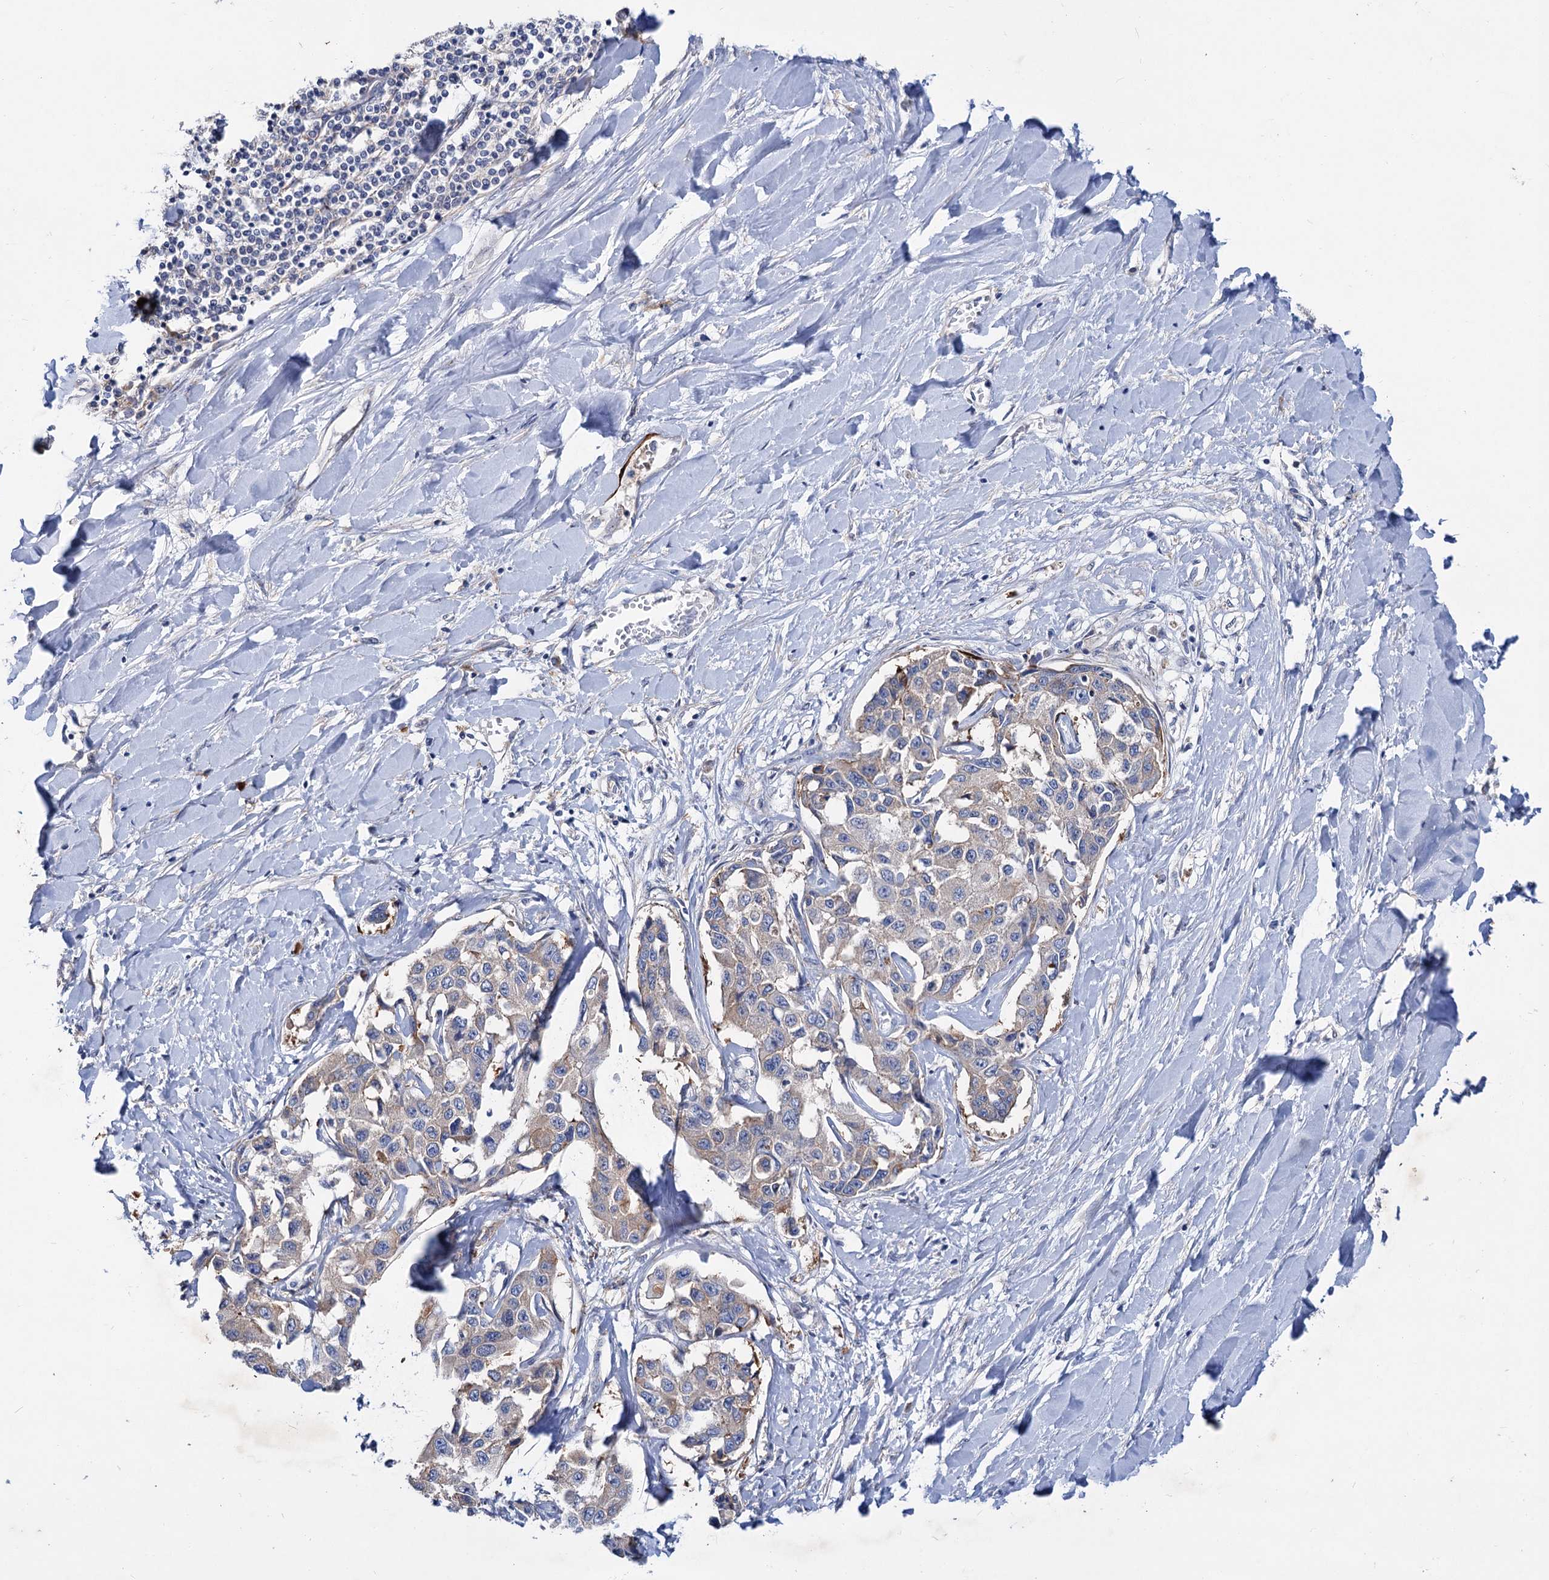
{"staining": {"intensity": "negative", "quantity": "none", "location": "none"}, "tissue": "liver cancer", "cell_type": "Tumor cells", "image_type": "cancer", "snomed": [{"axis": "morphology", "description": "Cholangiocarcinoma"}, {"axis": "topography", "description": "Liver"}], "caption": "Image shows no significant protein staining in tumor cells of liver cancer.", "gene": "TRIM55", "patient": {"sex": "male", "age": 59}}